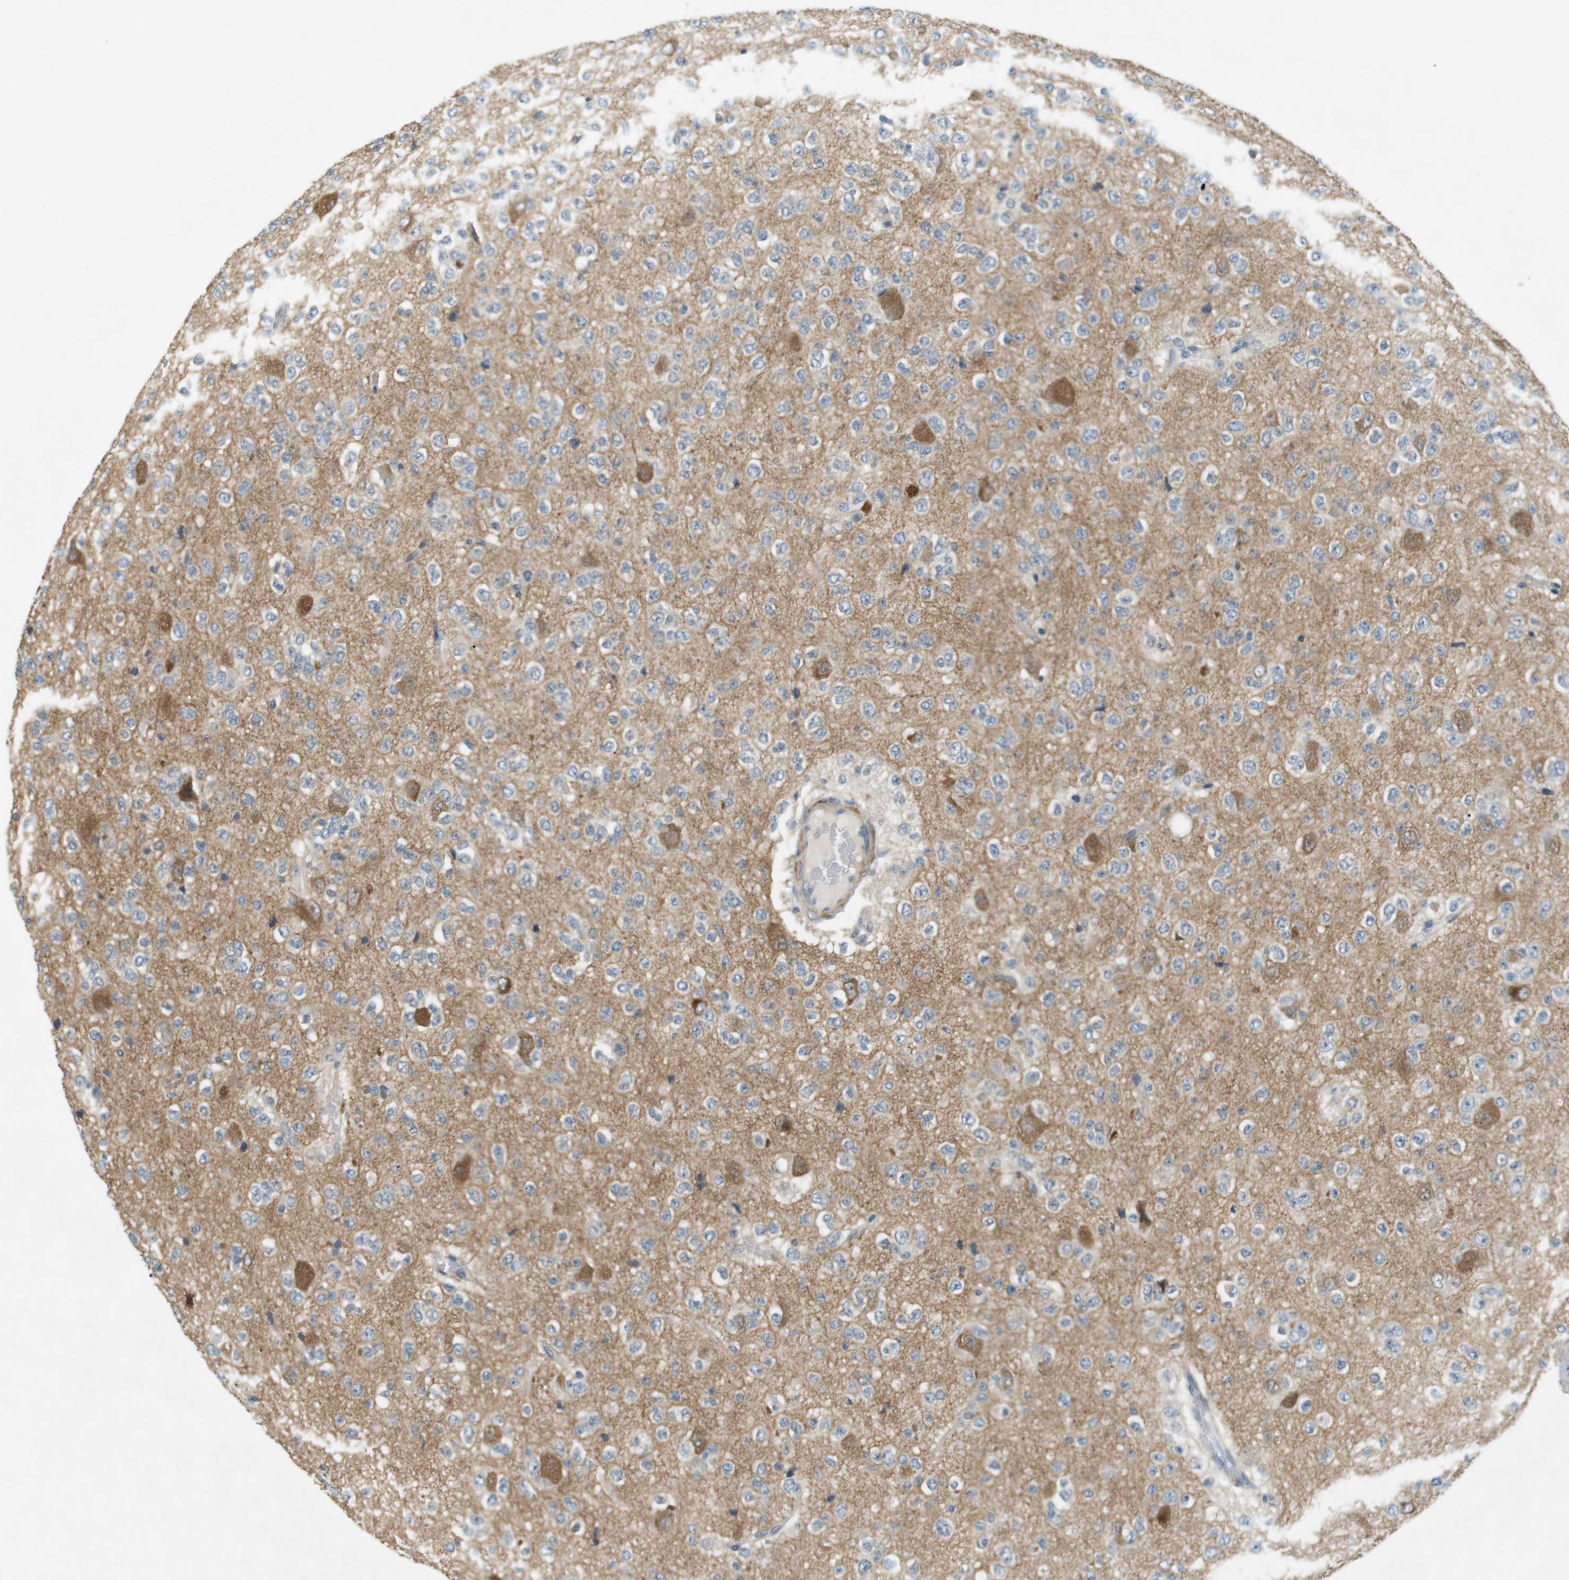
{"staining": {"intensity": "moderate", "quantity": "<25%", "location": "cytoplasmic/membranous"}, "tissue": "glioma", "cell_type": "Tumor cells", "image_type": "cancer", "snomed": [{"axis": "morphology", "description": "Glioma, malignant, High grade"}, {"axis": "topography", "description": "pancreas cauda"}], "caption": "Protein staining of malignant glioma (high-grade) tissue displays moderate cytoplasmic/membranous positivity in approximately <25% of tumor cells.", "gene": "RTN3", "patient": {"sex": "male", "age": 60}}